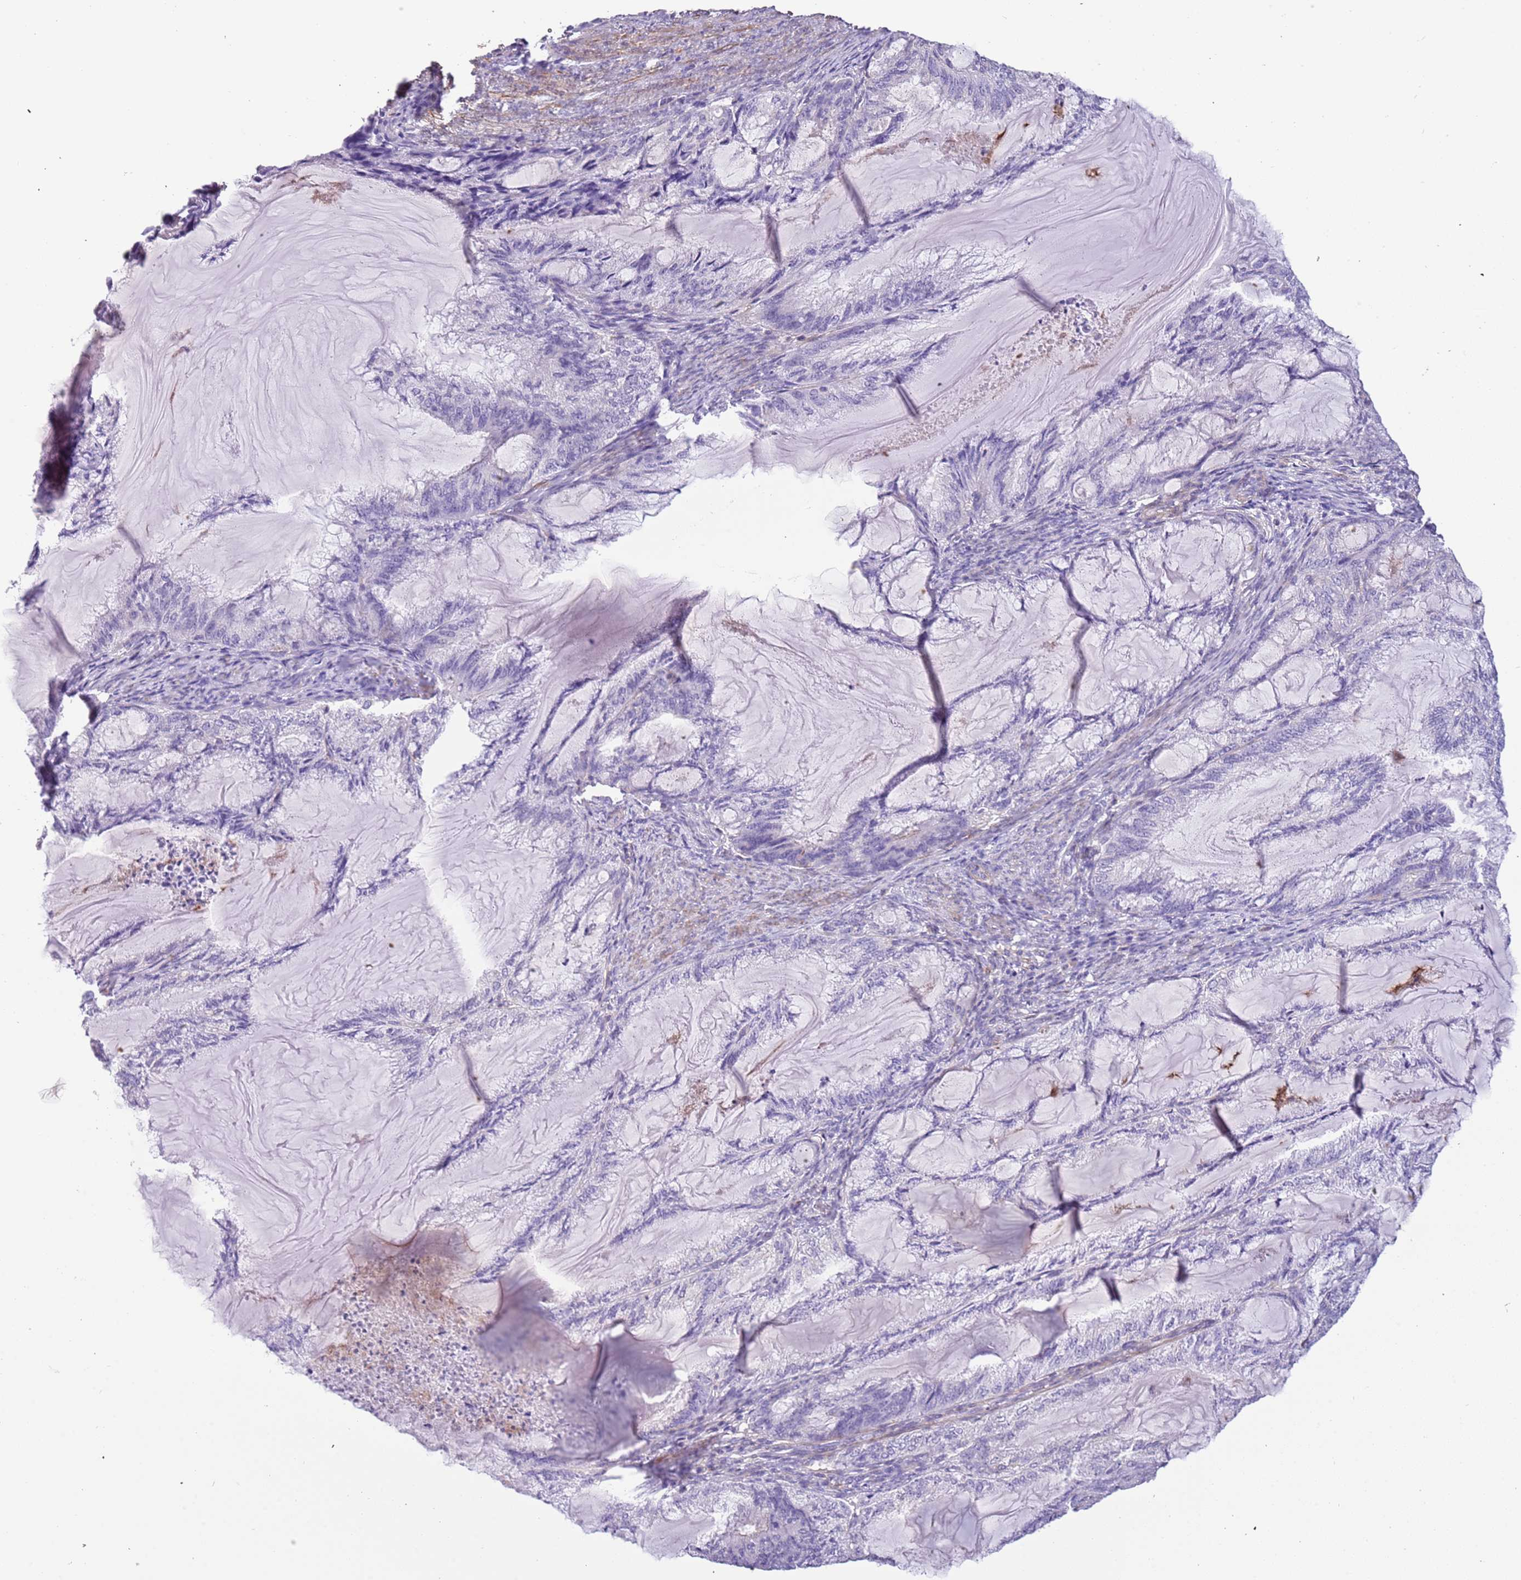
{"staining": {"intensity": "negative", "quantity": "none", "location": "none"}, "tissue": "endometrial cancer", "cell_type": "Tumor cells", "image_type": "cancer", "snomed": [{"axis": "morphology", "description": "Adenocarcinoma, NOS"}, {"axis": "topography", "description": "Endometrium"}], "caption": "A micrograph of human endometrial cancer (adenocarcinoma) is negative for staining in tumor cells.", "gene": "PCGF2", "patient": {"sex": "female", "age": 86}}